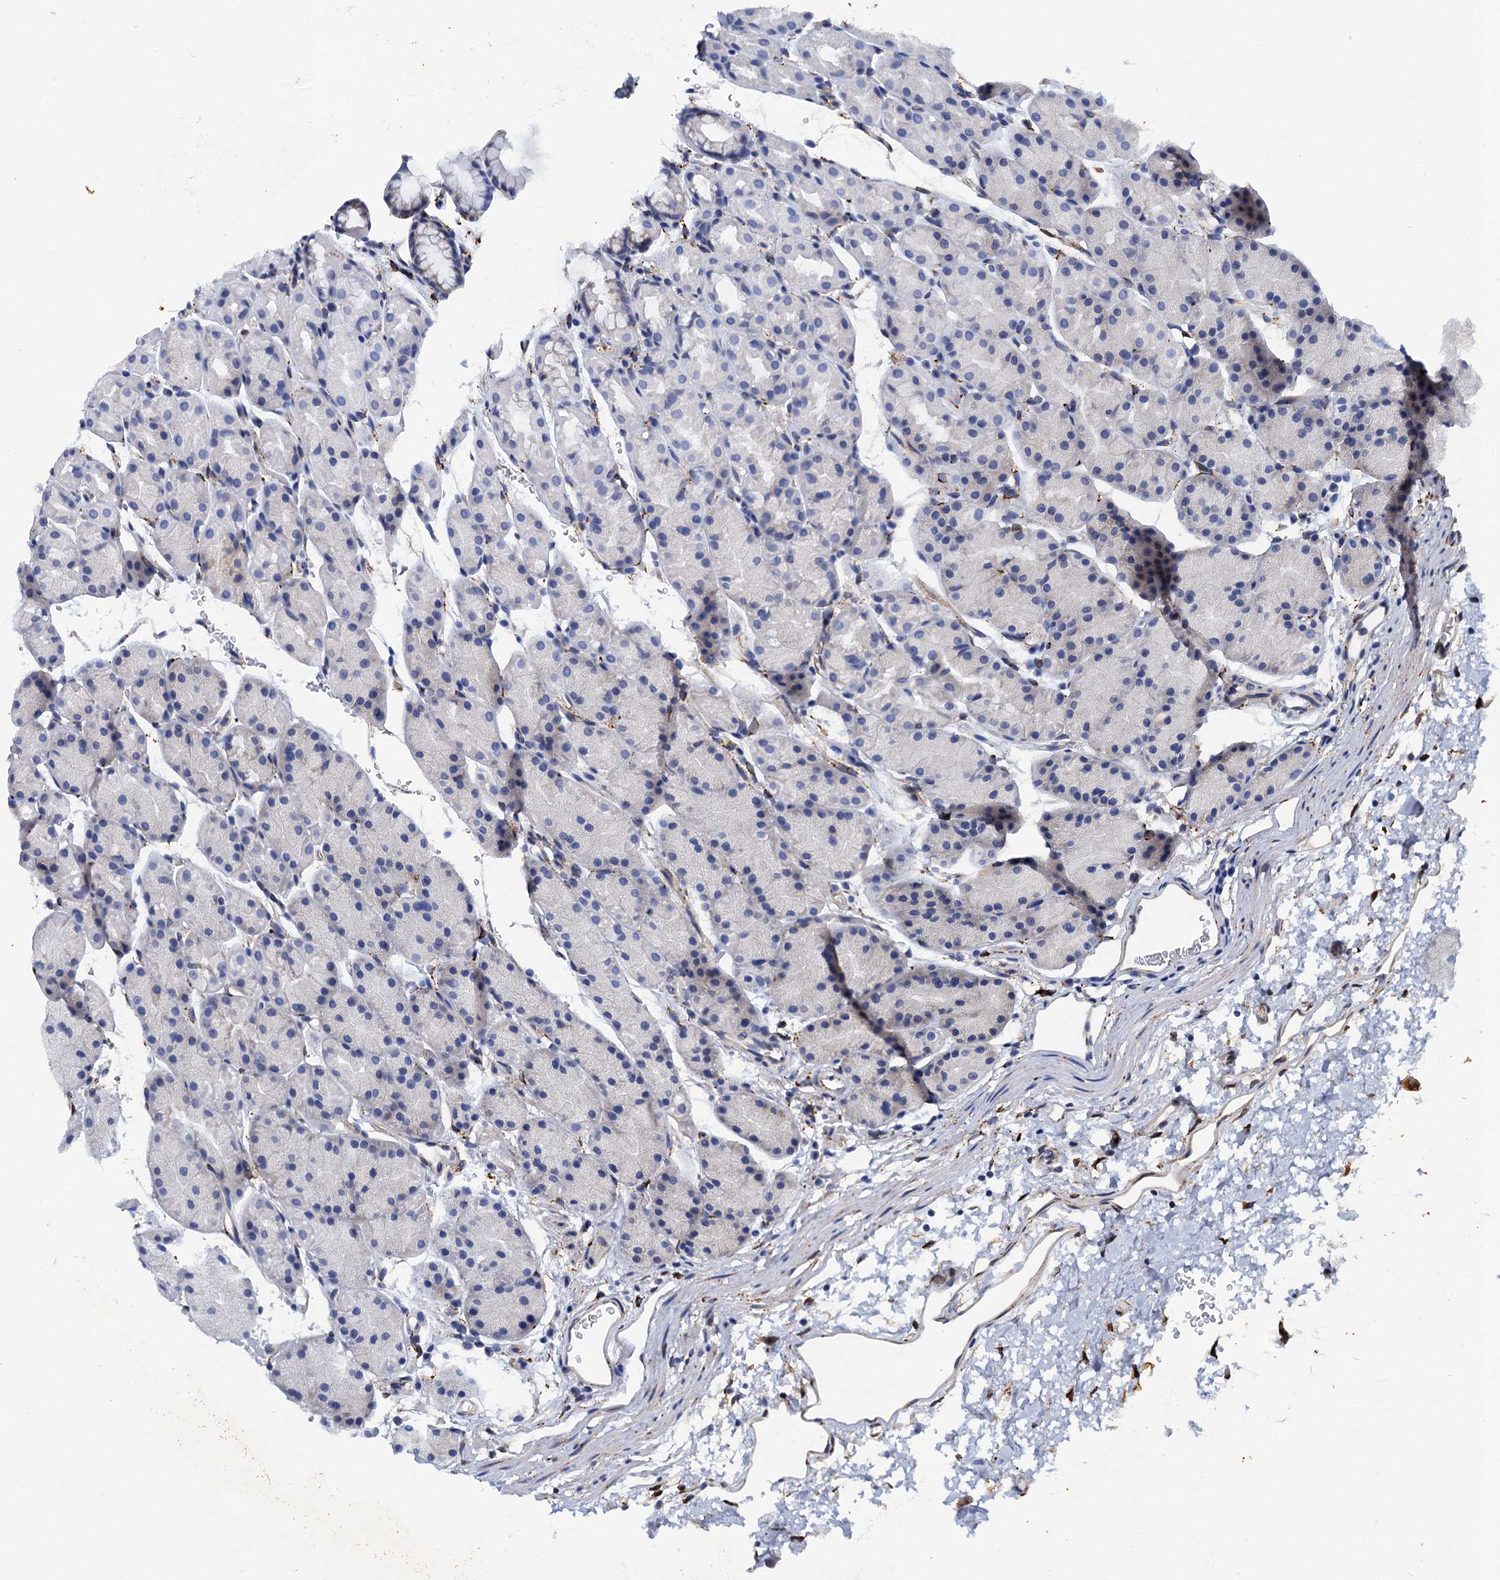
{"staining": {"intensity": "weak", "quantity": "<25%", "location": "cytoplasmic/membranous"}, "tissue": "stomach", "cell_type": "Glandular cells", "image_type": "normal", "snomed": [{"axis": "morphology", "description": "Normal tissue, NOS"}, {"axis": "topography", "description": "Stomach, upper"}, {"axis": "topography", "description": "Stomach"}], "caption": "Immunohistochemistry (IHC) of normal human stomach displays no positivity in glandular cells.", "gene": "POGLUT3", "patient": {"sex": "male", "age": 47}}